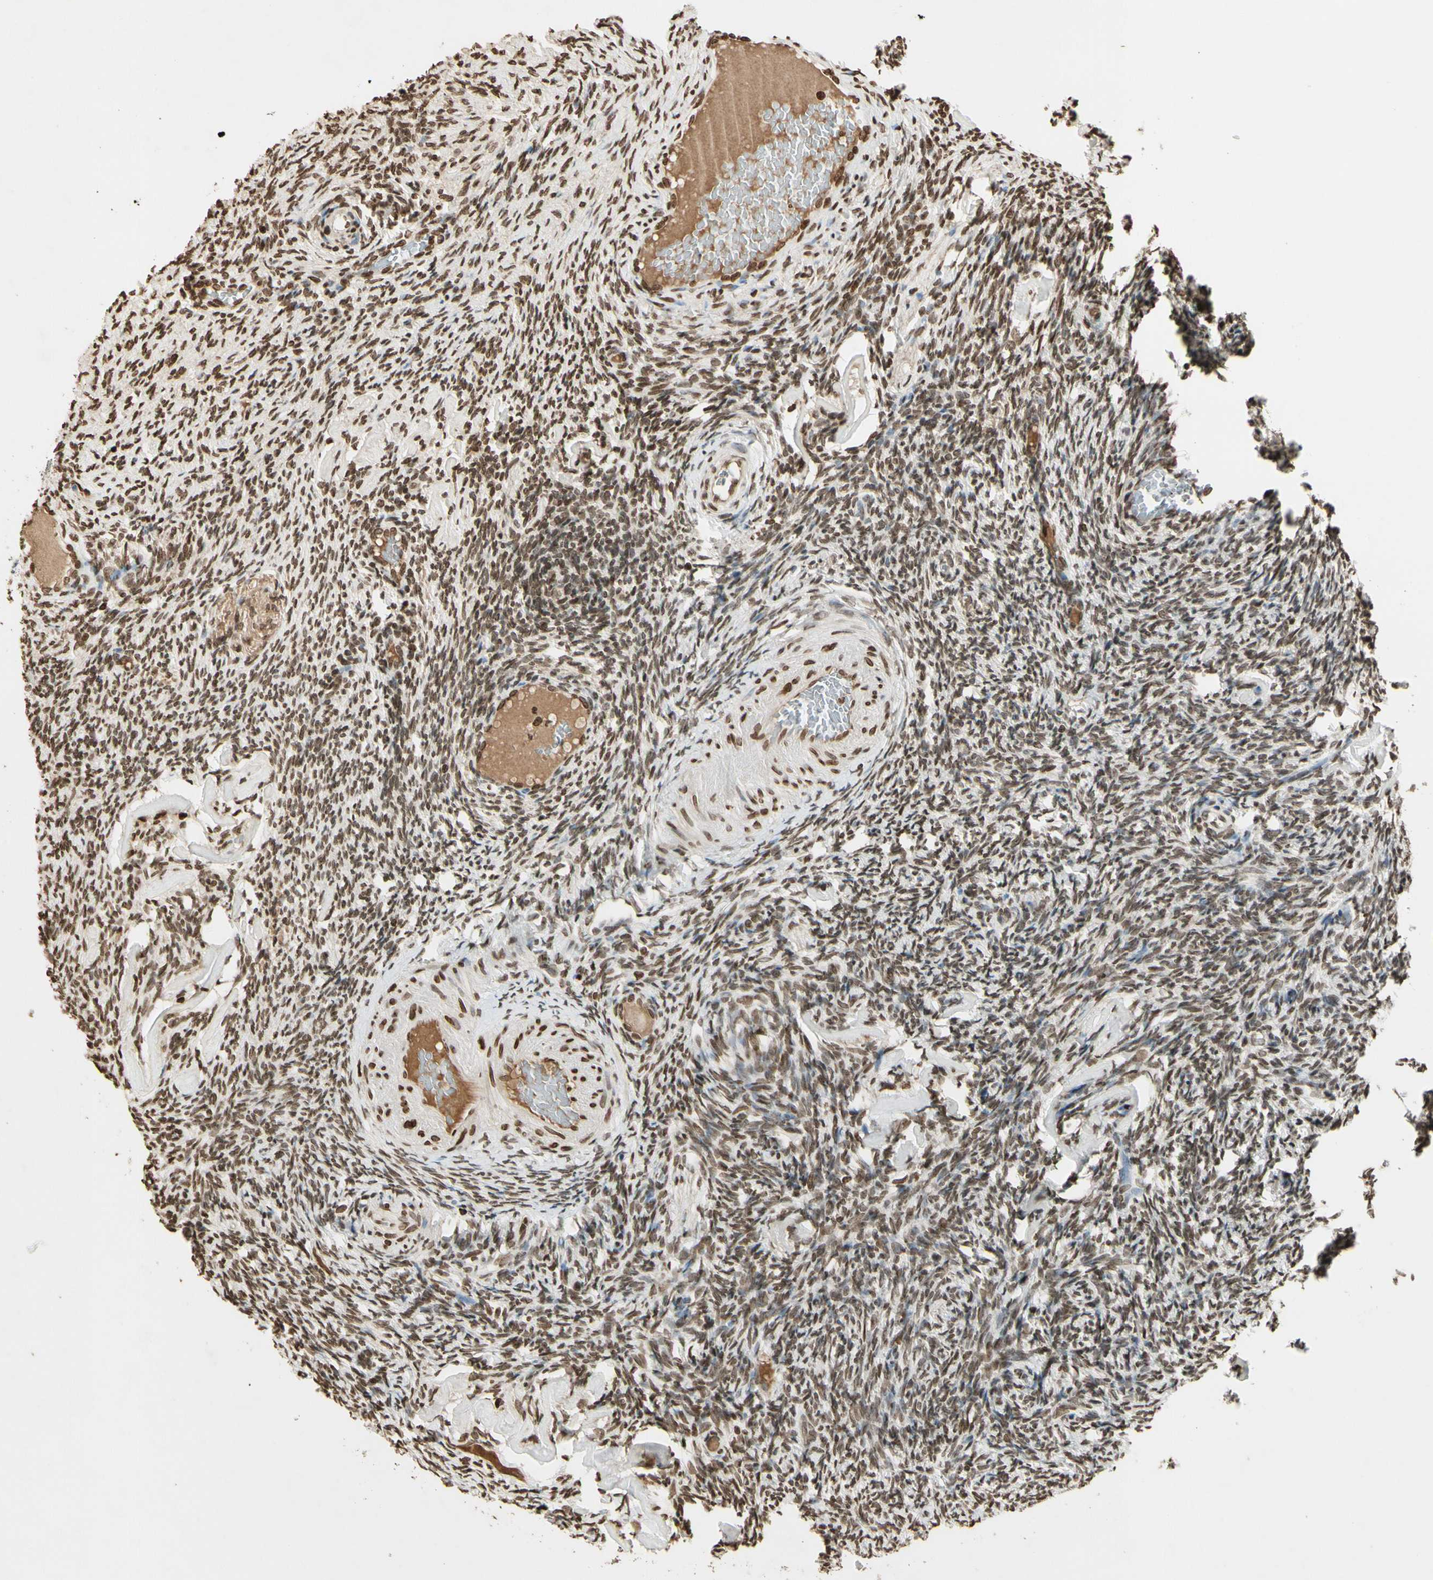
{"staining": {"intensity": "moderate", "quantity": ">75%", "location": "nuclear"}, "tissue": "ovary", "cell_type": "Ovarian stroma cells", "image_type": "normal", "snomed": [{"axis": "morphology", "description": "Normal tissue, NOS"}, {"axis": "topography", "description": "Ovary"}], "caption": "DAB immunohistochemical staining of normal ovary reveals moderate nuclear protein expression in approximately >75% of ovarian stroma cells.", "gene": "RORA", "patient": {"sex": "female", "age": 60}}